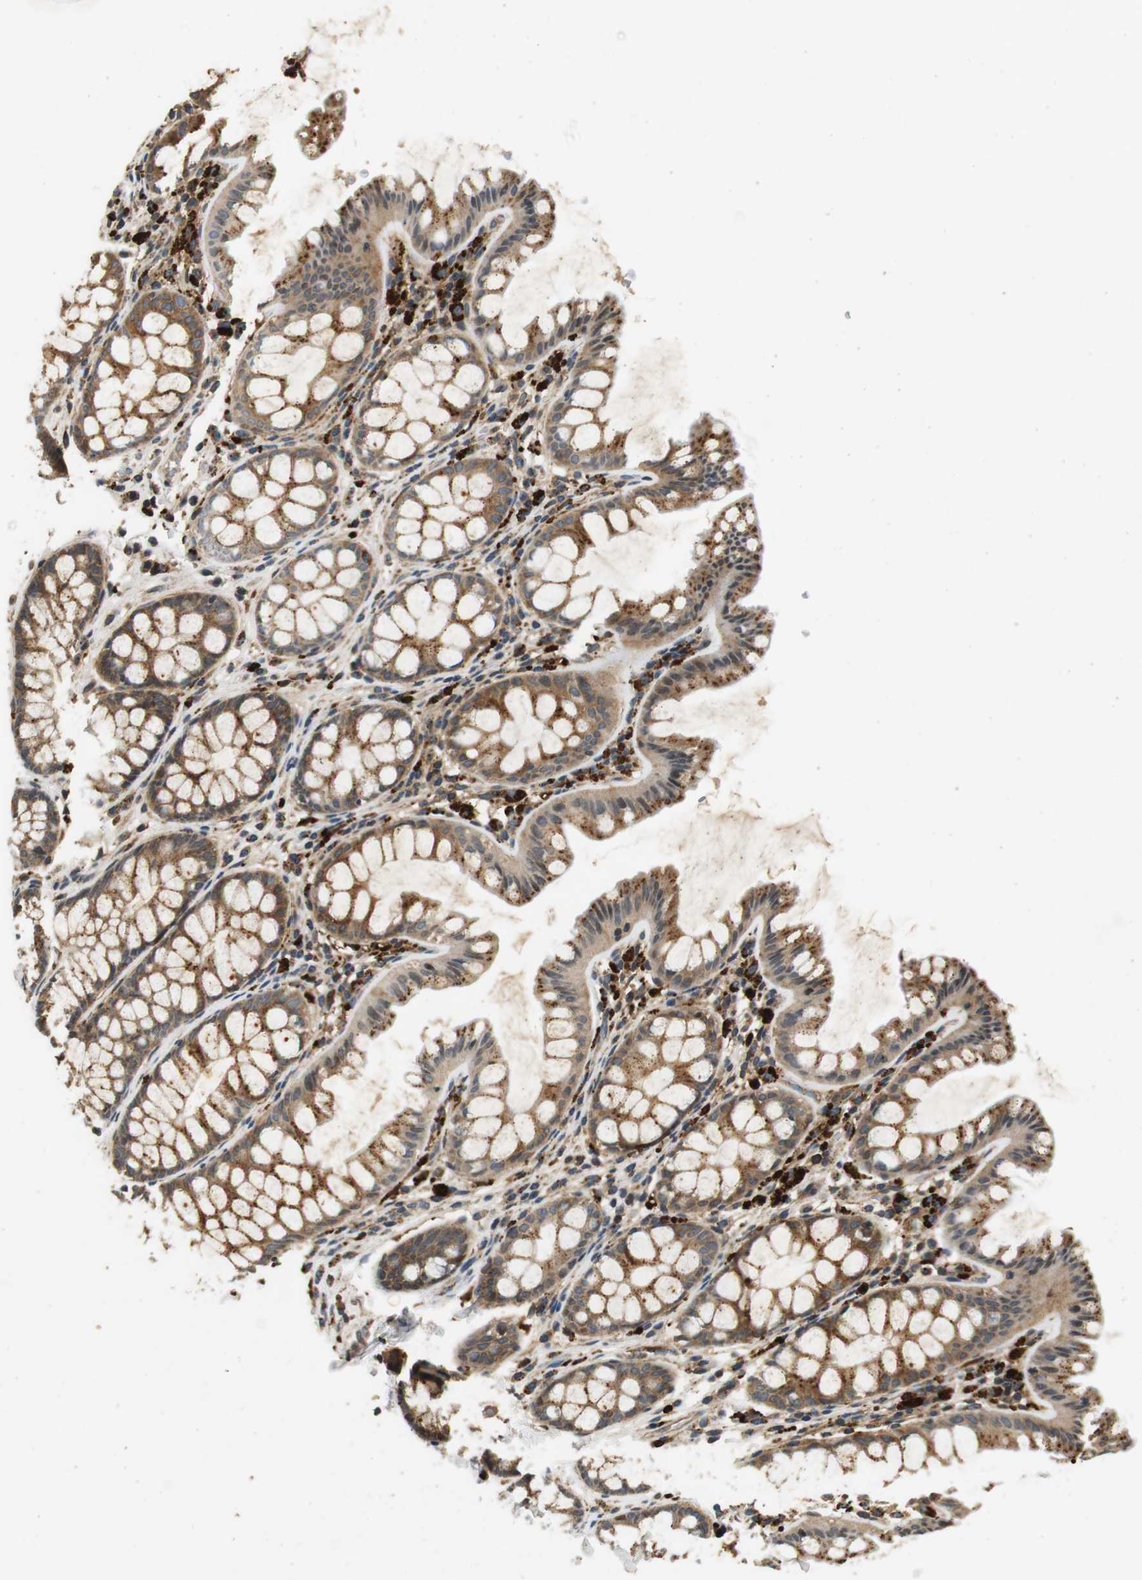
{"staining": {"intensity": "moderate", "quantity": ">75%", "location": "cytoplasmic/membranous"}, "tissue": "colon", "cell_type": "Endothelial cells", "image_type": "normal", "snomed": [{"axis": "morphology", "description": "Normal tissue, NOS"}, {"axis": "topography", "description": "Colon"}], "caption": "Immunohistochemical staining of unremarkable colon shows >75% levels of moderate cytoplasmic/membranous protein expression in approximately >75% of endothelial cells. The protein is stained brown, and the nuclei are stained in blue (DAB (3,3'-diaminobenzidine) IHC with brightfield microscopy, high magnification).", "gene": "TXNRD1", "patient": {"sex": "female", "age": 55}}